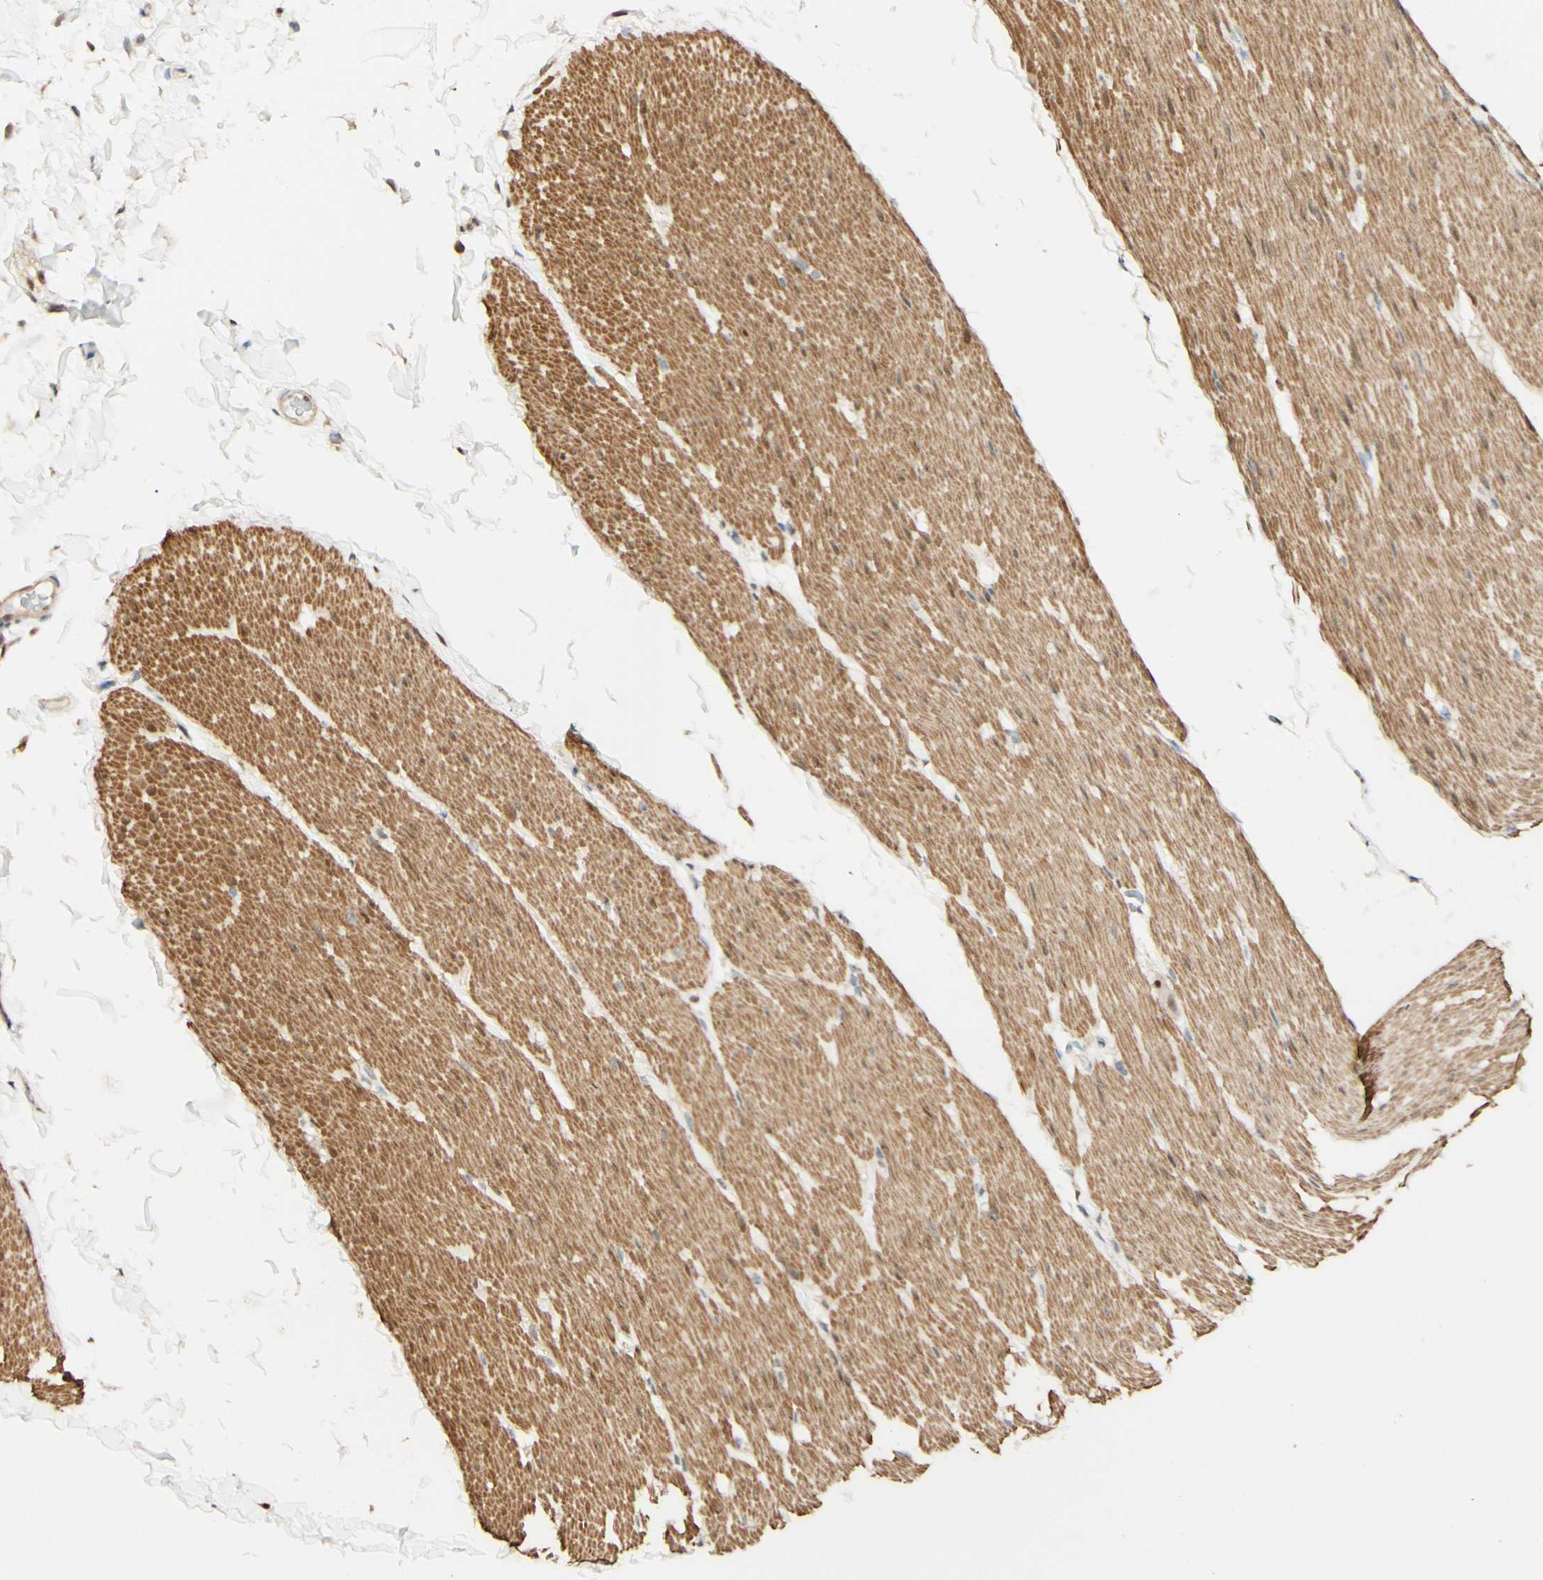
{"staining": {"intensity": "moderate", "quantity": ">75%", "location": "cytoplasmic/membranous"}, "tissue": "smooth muscle", "cell_type": "Smooth muscle cells", "image_type": "normal", "snomed": [{"axis": "morphology", "description": "Normal tissue, NOS"}, {"axis": "topography", "description": "Smooth muscle"}, {"axis": "topography", "description": "Colon"}], "caption": "Protein staining of benign smooth muscle reveals moderate cytoplasmic/membranous expression in approximately >75% of smooth muscle cells.", "gene": "MAP3K4", "patient": {"sex": "male", "age": 67}}